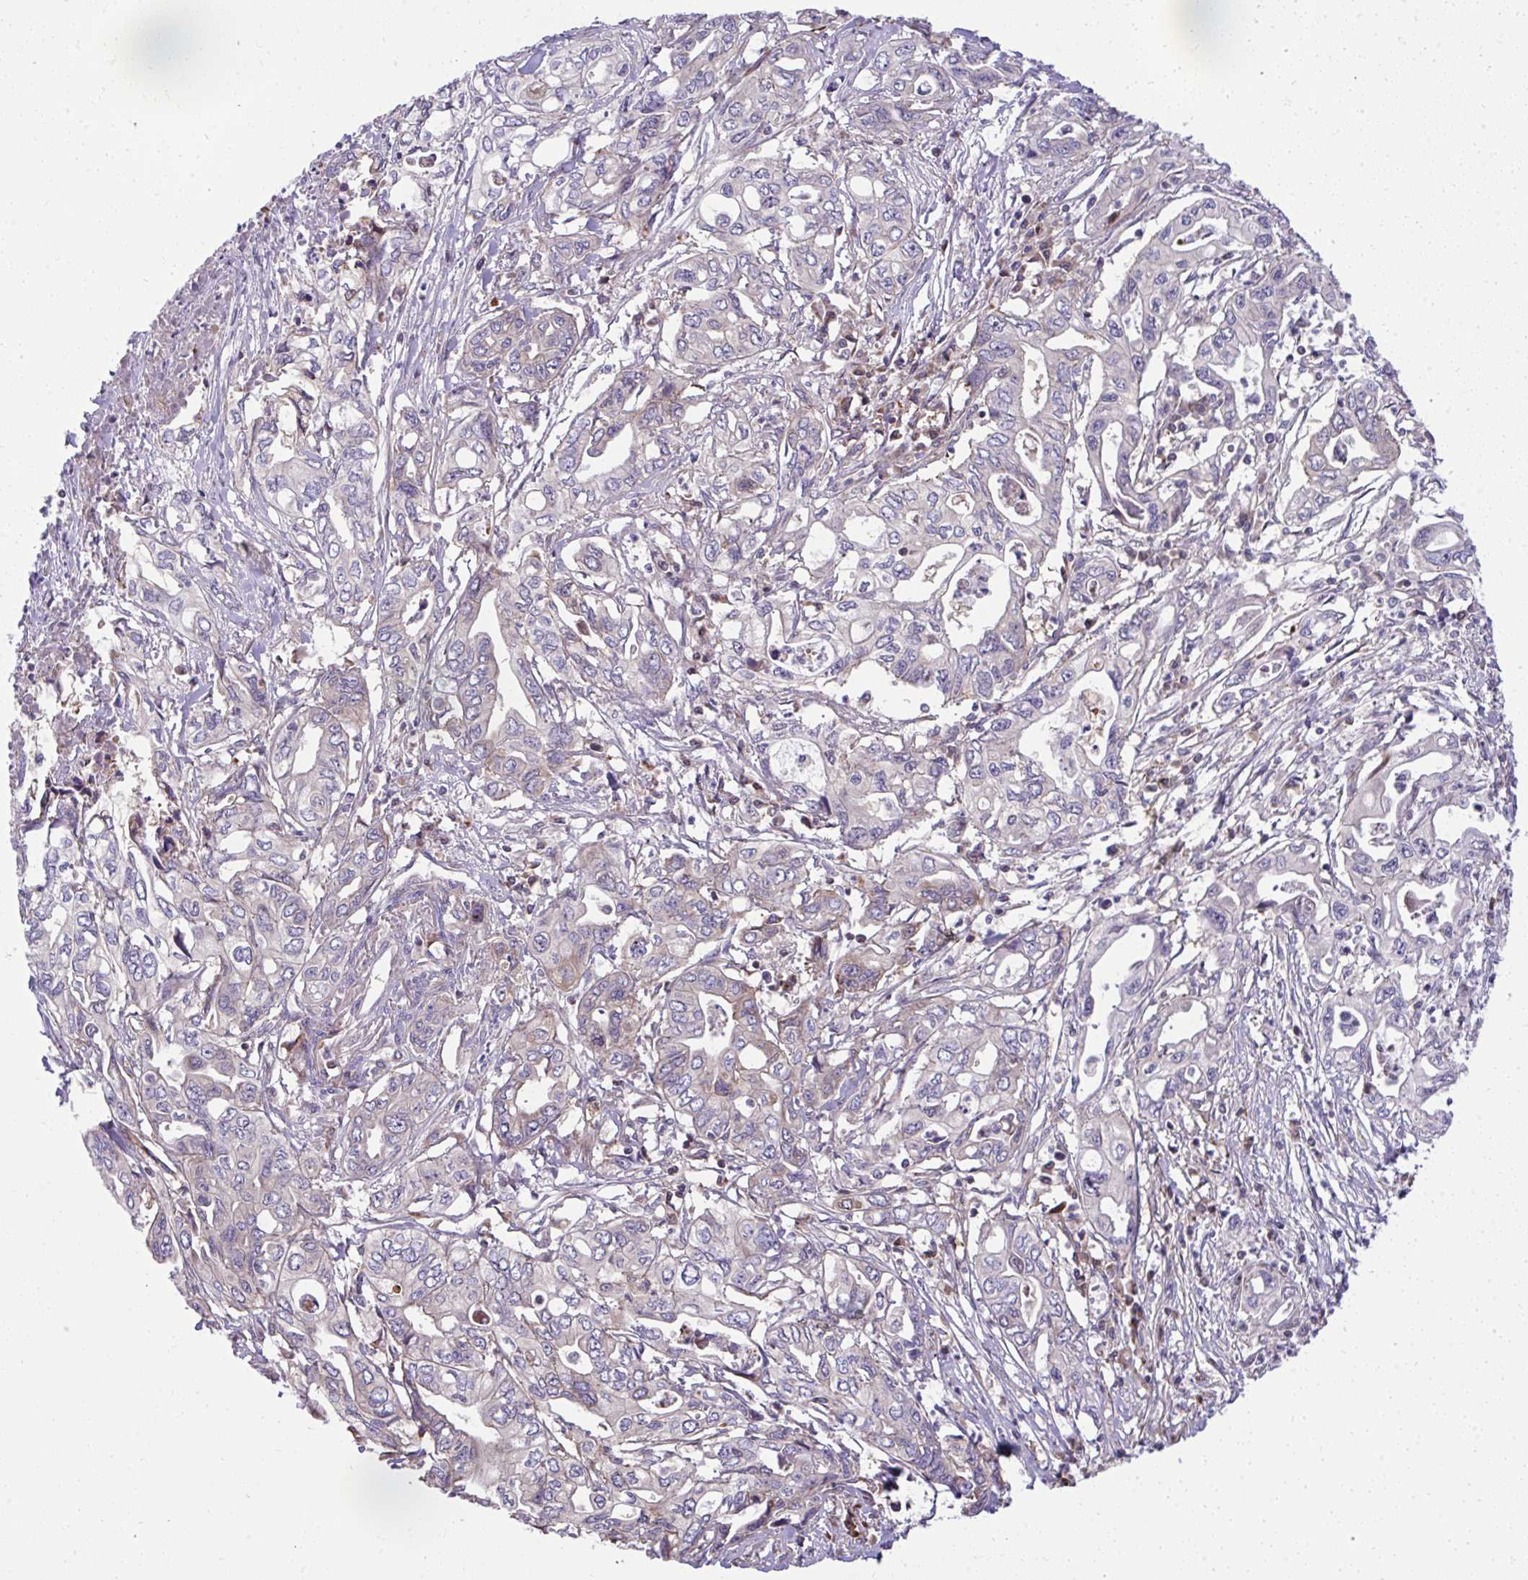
{"staining": {"intensity": "weak", "quantity": "<25%", "location": "cytoplasmic/membranous"}, "tissue": "pancreatic cancer", "cell_type": "Tumor cells", "image_type": "cancer", "snomed": [{"axis": "morphology", "description": "Adenocarcinoma, NOS"}, {"axis": "topography", "description": "Pancreas"}], "caption": "The micrograph displays no significant positivity in tumor cells of adenocarcinoma (pancreatic).", "gene": "NMNAT3", "patient": {"sex": "male", "age": 68}}